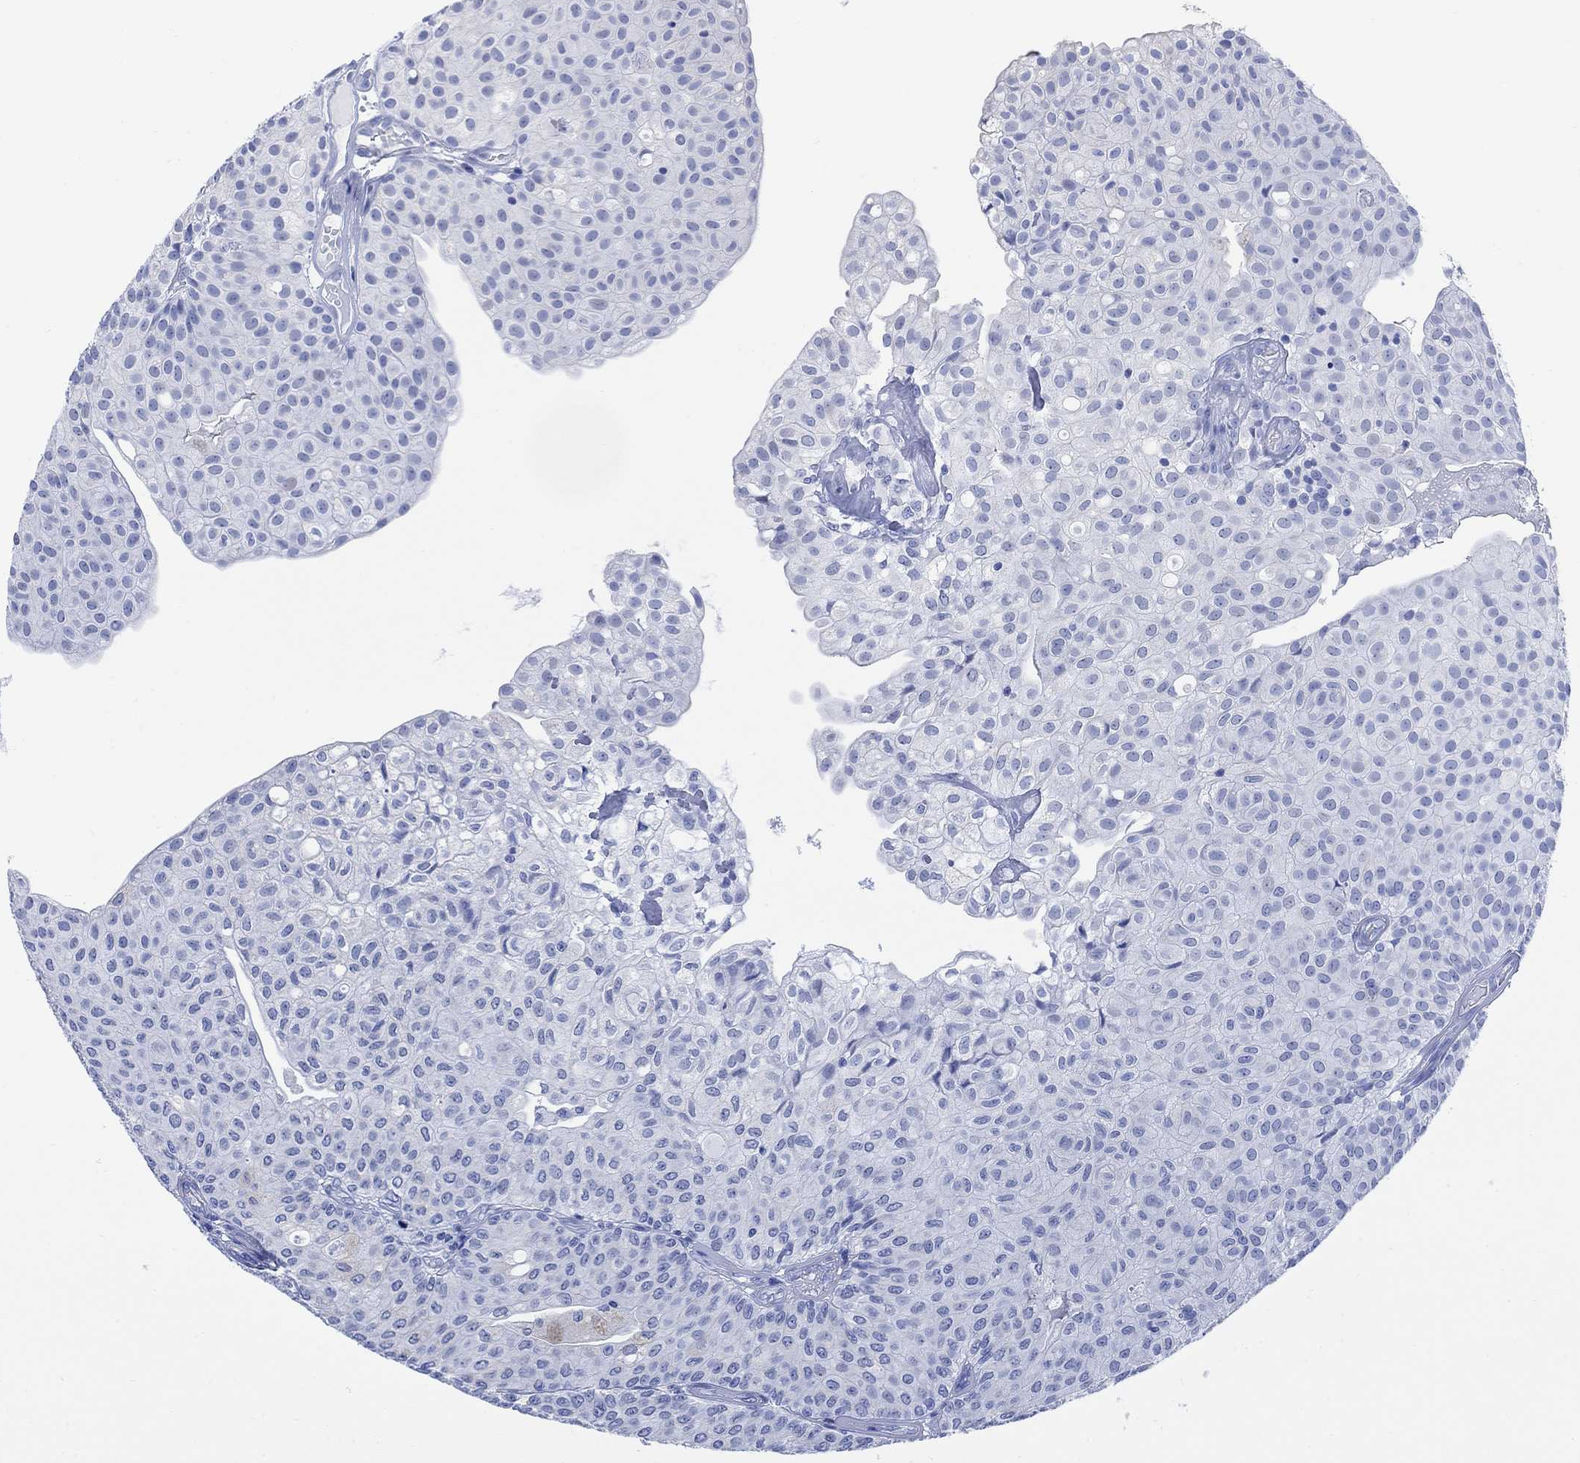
{"staining": {"intensity": "negative", "quantity": "none", "location": "none"}, "tissue": "urothelial cancer", "cell_type": "Tumor cells", "image_type": "cancer", "snomed": [{"axis": "morphology", "description": "Urothelial carcinoma, Low grade"}, {"axis": "topography", "description": "Urinary bladder"}], "caption": "This is an immunohistochemistry micrograph of urothelial carcinoma (low-grade). There is no expression in tumor cells.", "gene": "SYT12", "patient": {"sex": "male", "age": 89}}